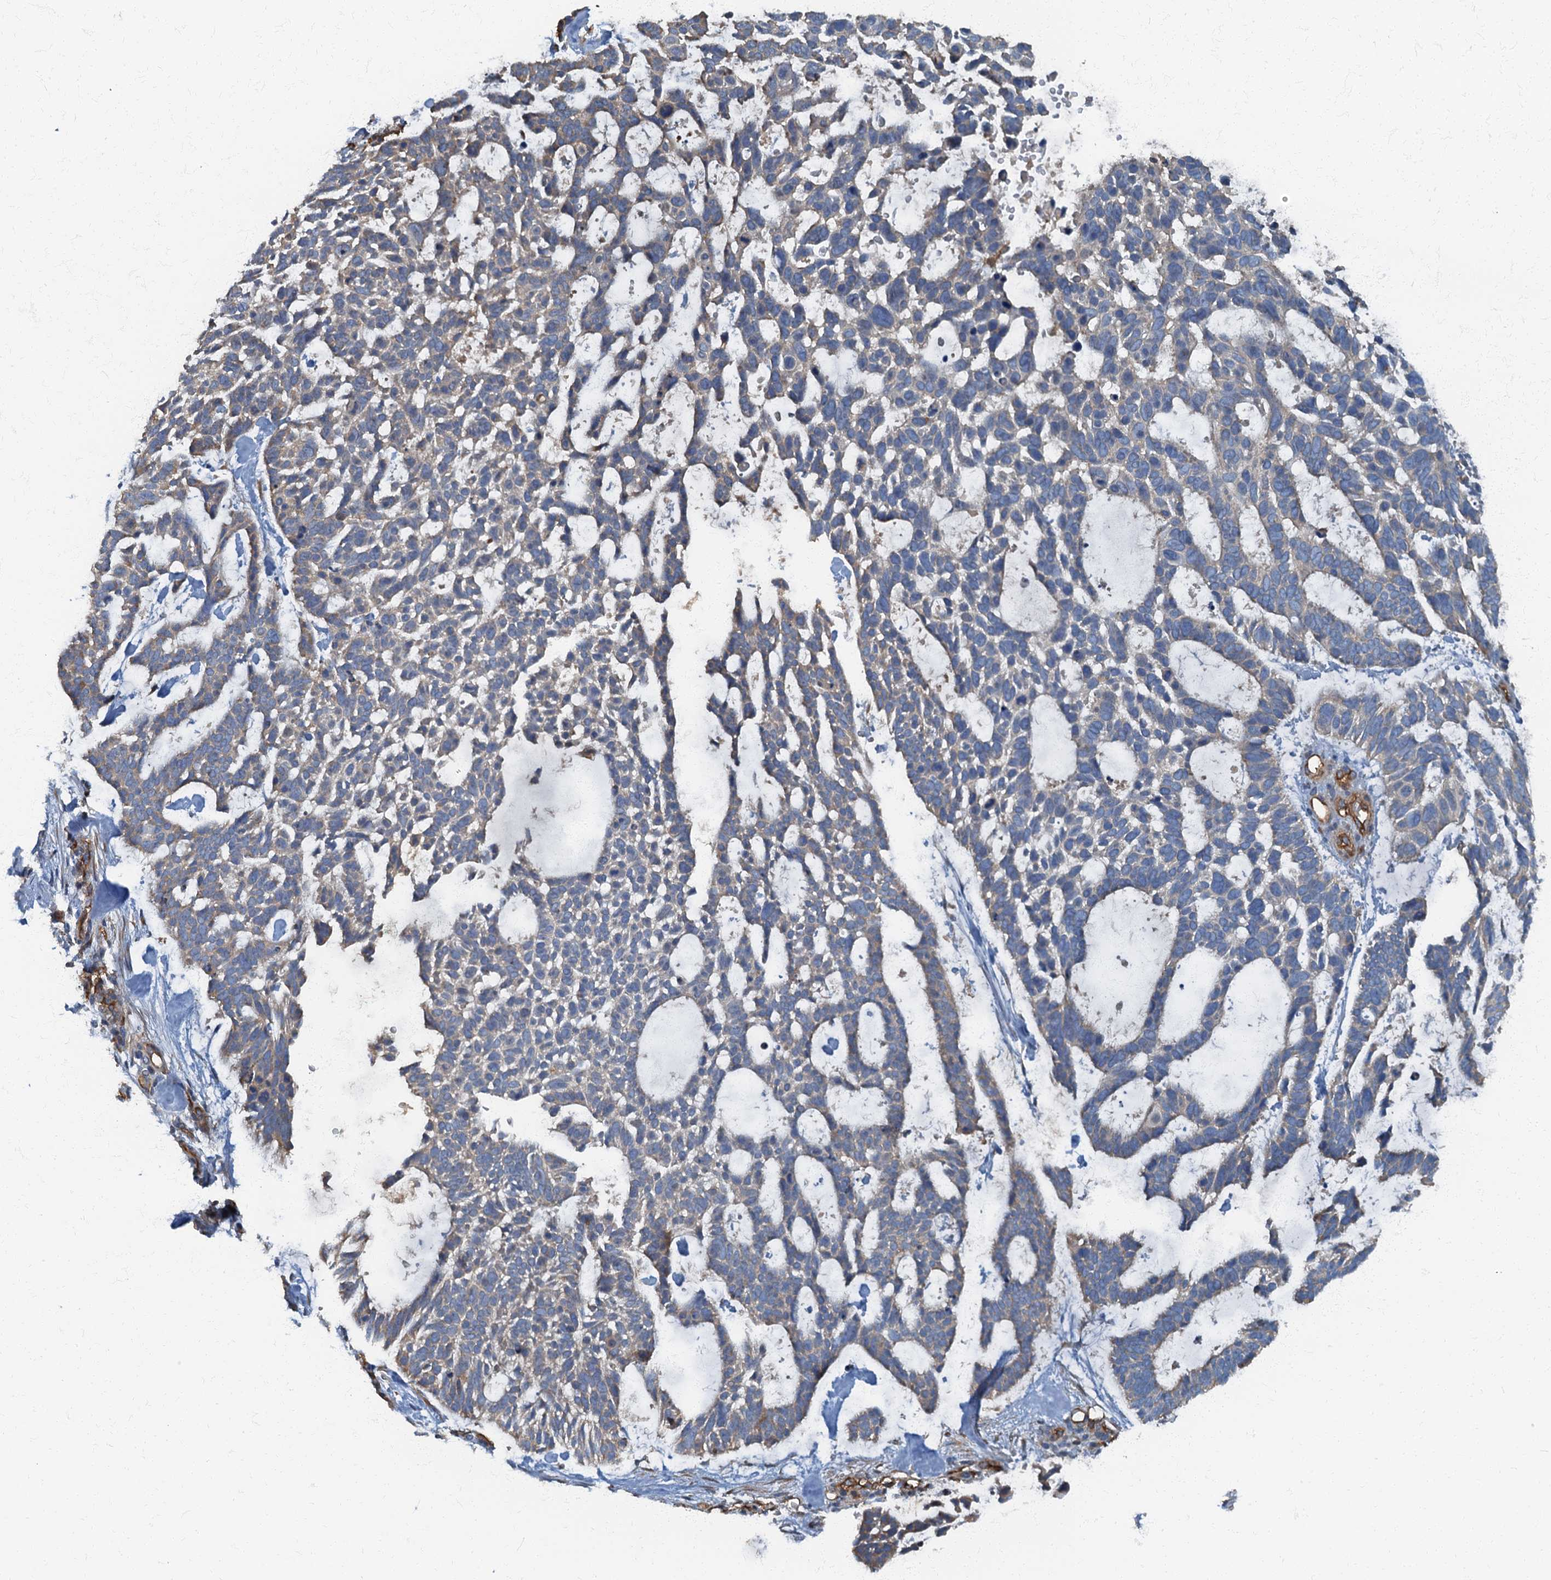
{"staining": {"intensity": "weak", "quantity": "<25%", "location": "cytoplasmic/membranous"}, "tissue": "skin cancer", "cell_type": "Tumor cells", "image_type": "cancer", "snomed": [{"axis": "morphology", "description": "Basal cell carcinoma"}, {"axis": "topography", "description": "Skin"}], "caption": "Immunohistochemistry (IHC) of basal cell carcinoma (skin) displays no positivity in tumor cells. (Stains: DAB (3,3'-diaminobenzidine) IHC with hematoxylin counter stain, Microscopy: brightfield microscopy at high magnification).", "gene": "ARL11", "patient": {"sex": "male", "age": 88}}